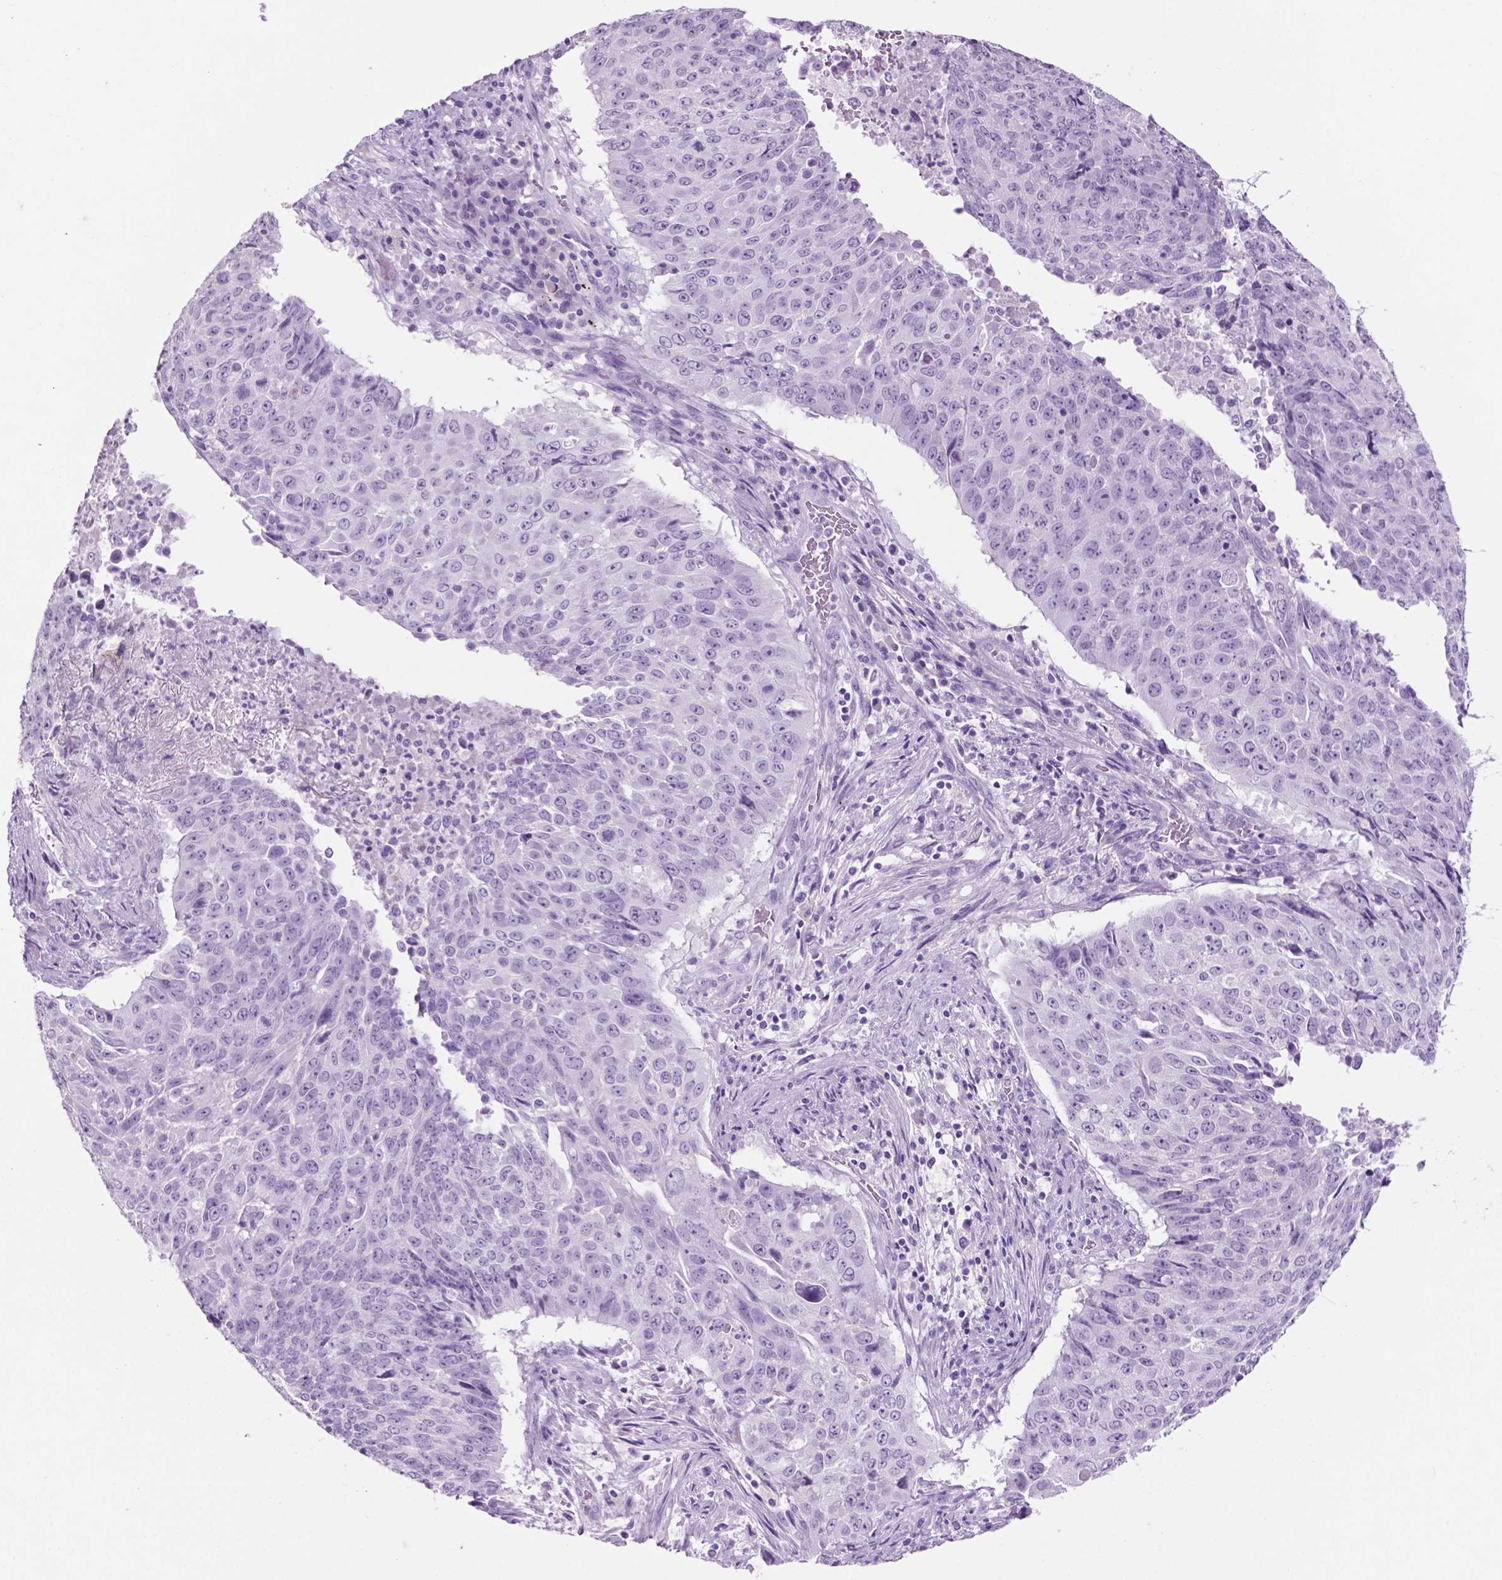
{"staining": {"intensity": "negative", "quantity": "none", "location": "none"}, "tissue": "lung cancer", "cell_type": "Tumor cells", "image_type": "cancer", "snomed": [{"axis": "morphology", "description": "Normal tissue, NOS"}, {"axis": "morphology", "description": "Squamous cell carcinoma, NOS"}, {"axis": "topography", "description": "Bronchus"}, {"axis": "topography", "description": "Lung"}], "caption": "Protein analysis of squamous cell carcinoma (lung) exhibits no significant positivity in tumor cells.", "gene": "PHGR1", "patient": {"sex": "male", "age": 64}}